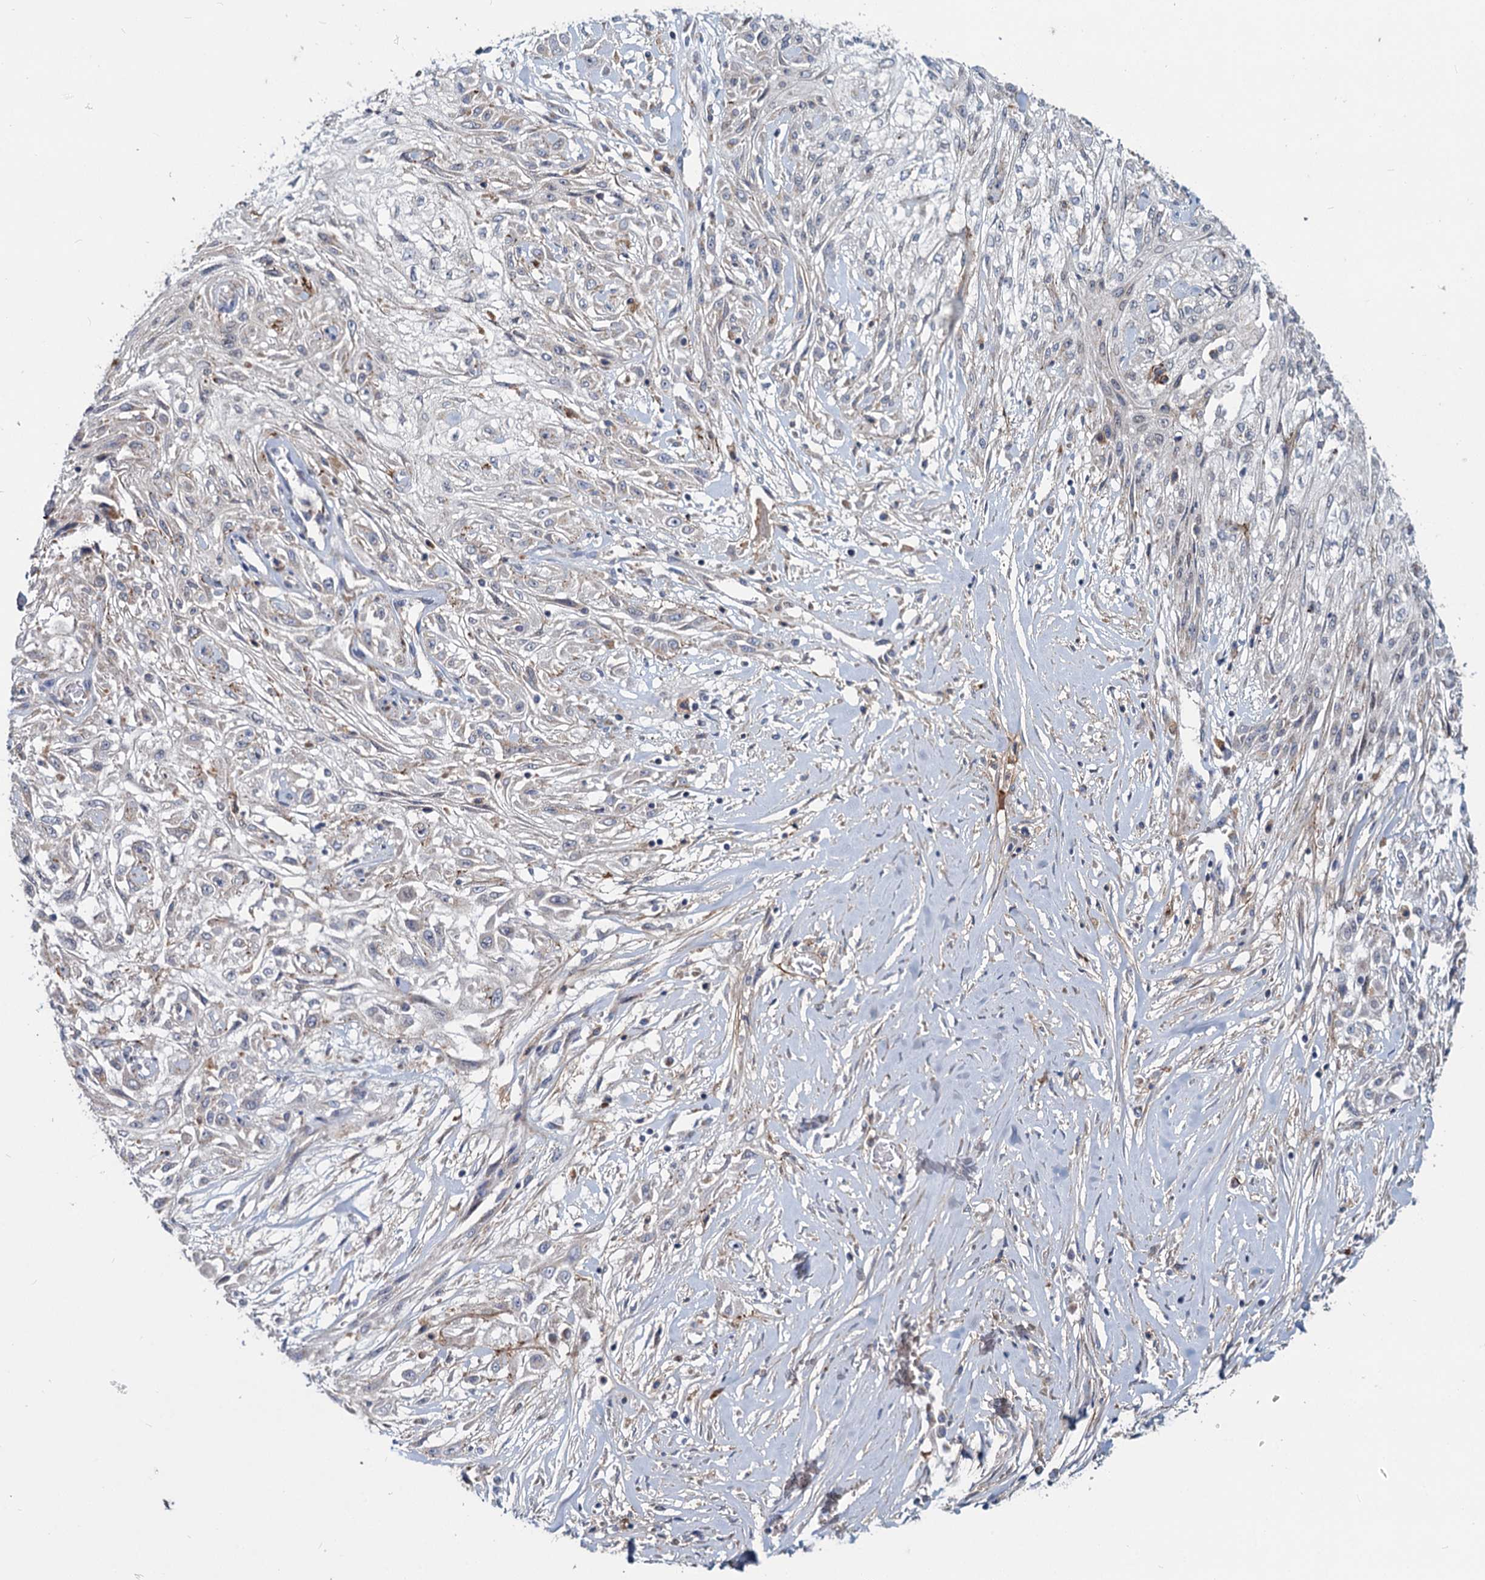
{"staining": {"intensity": "negative", "quantity": "none", "location": "none"}, "tissue": "skin cancer", "cell_type": "Tumor cells", "image_type": "cancer", "snomed": [{"axis": "morphology", "description": "Squamous cell carcinoma, NOS"}, {"axis": "morphology", "description": "Squamous cell carcinoma, metastatic, NOS"}, {"axis": "topography", "description": "Skin"}, {"axis": "topography", "description": "Lymph node"}], "caption": "A micrograph of human skin cancer (metastatic squamous cell carcinoma) is negative for staining in tumor cells.", "gene": "ADCY2", "patient": {"sex": "male", "age": 75}}